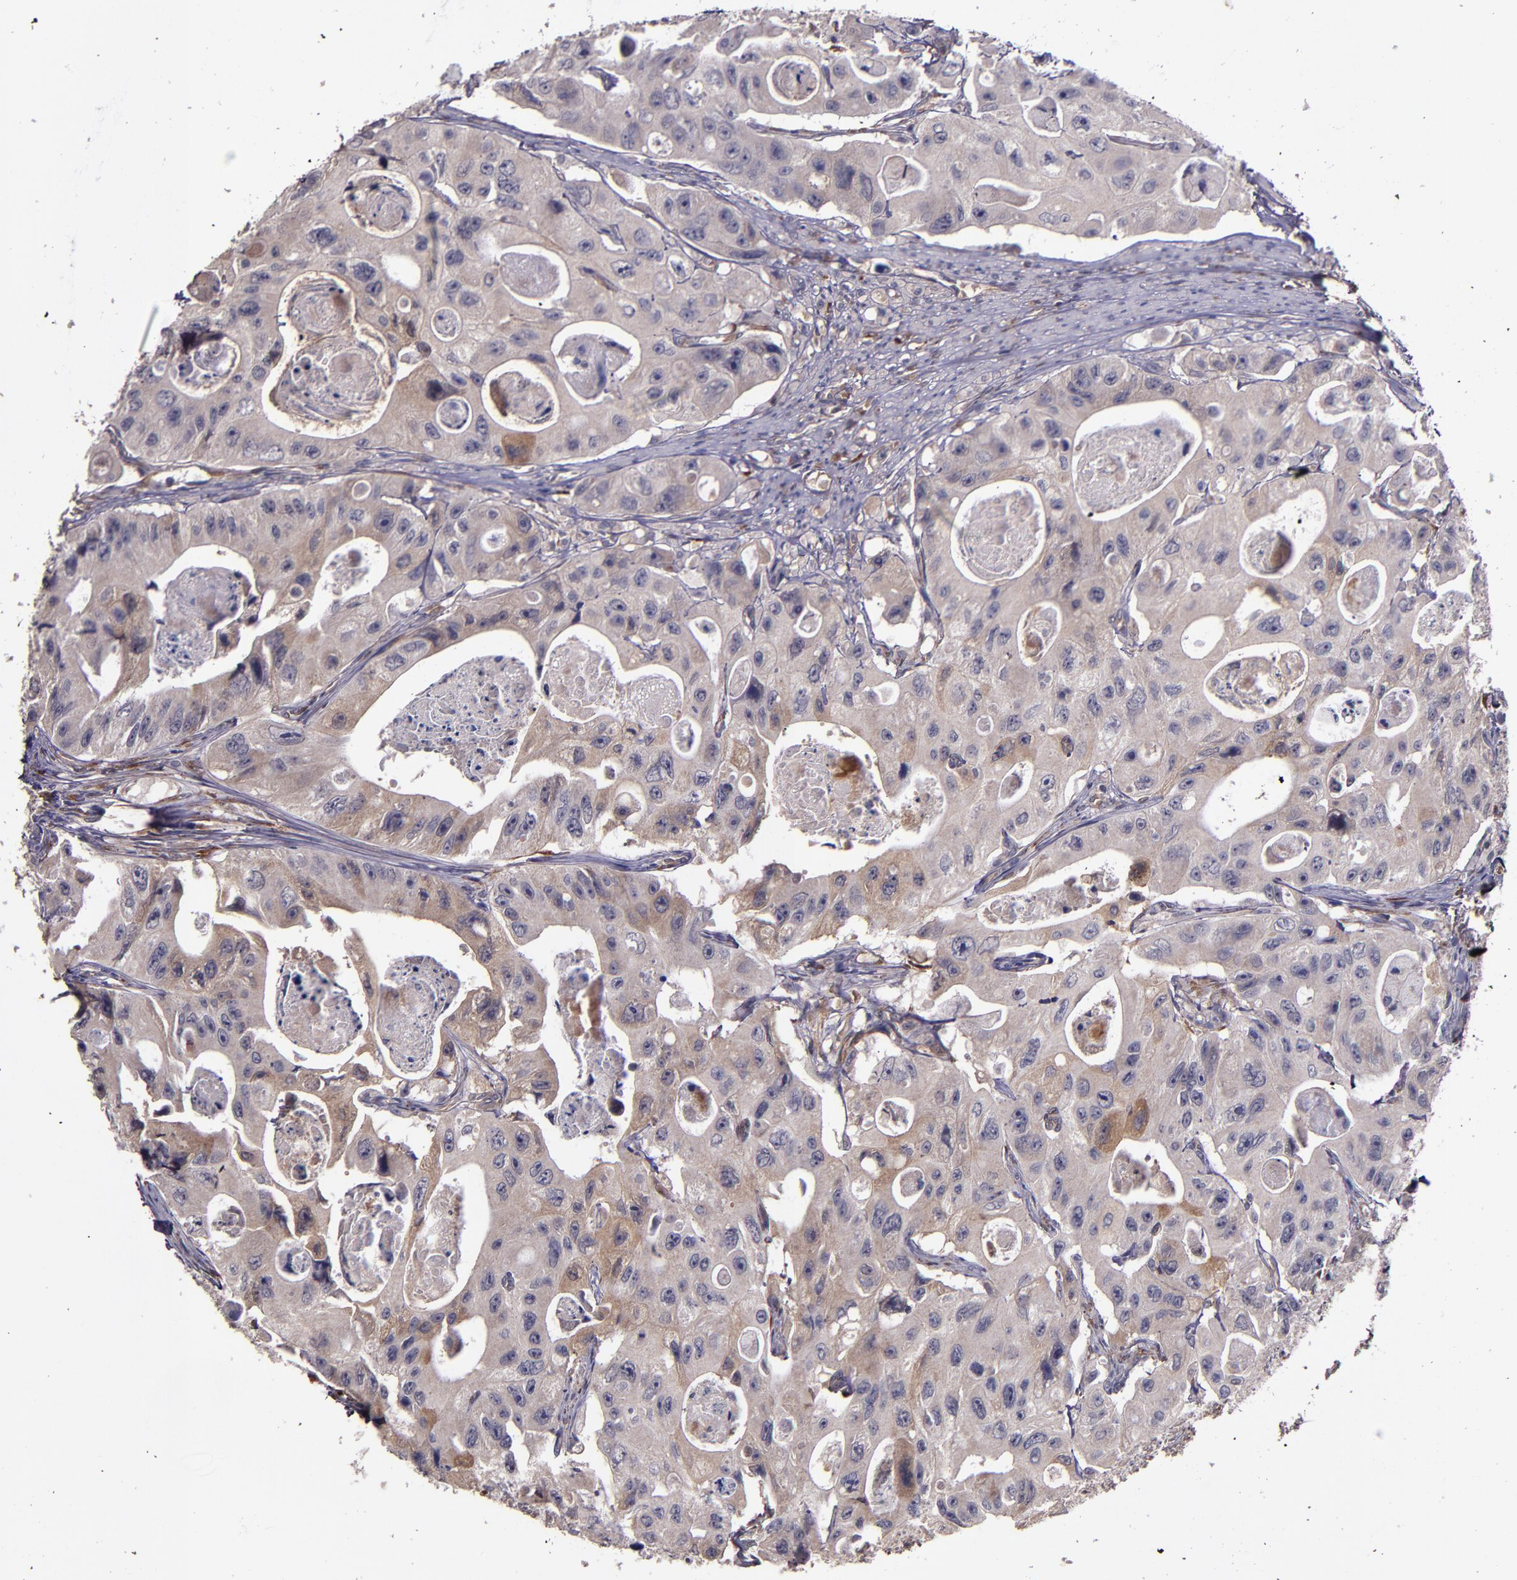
{"staining": {"intensity": "weak", "quantity": ">75%", "location": "cytoplasmic/membranous"}, "tissue": "colorectal cancer", "cell_type": "Tumor cells", "image_type": "cancer", "snomed": [{"axis": "morphology", "description": "Adenocarcinoma, NOS"}, {"axis": "topography", "description": "Colon"}], "caption": "This histopathology image shows immunohistochemistry (IHC) staining of colorectal adenocarcinoma, with low weak cytoplasmic/membranous positivity in approximately >75% of tumor cells.", "gene": "PRAF2", "patient": {"sex": "female", "age": 46}}